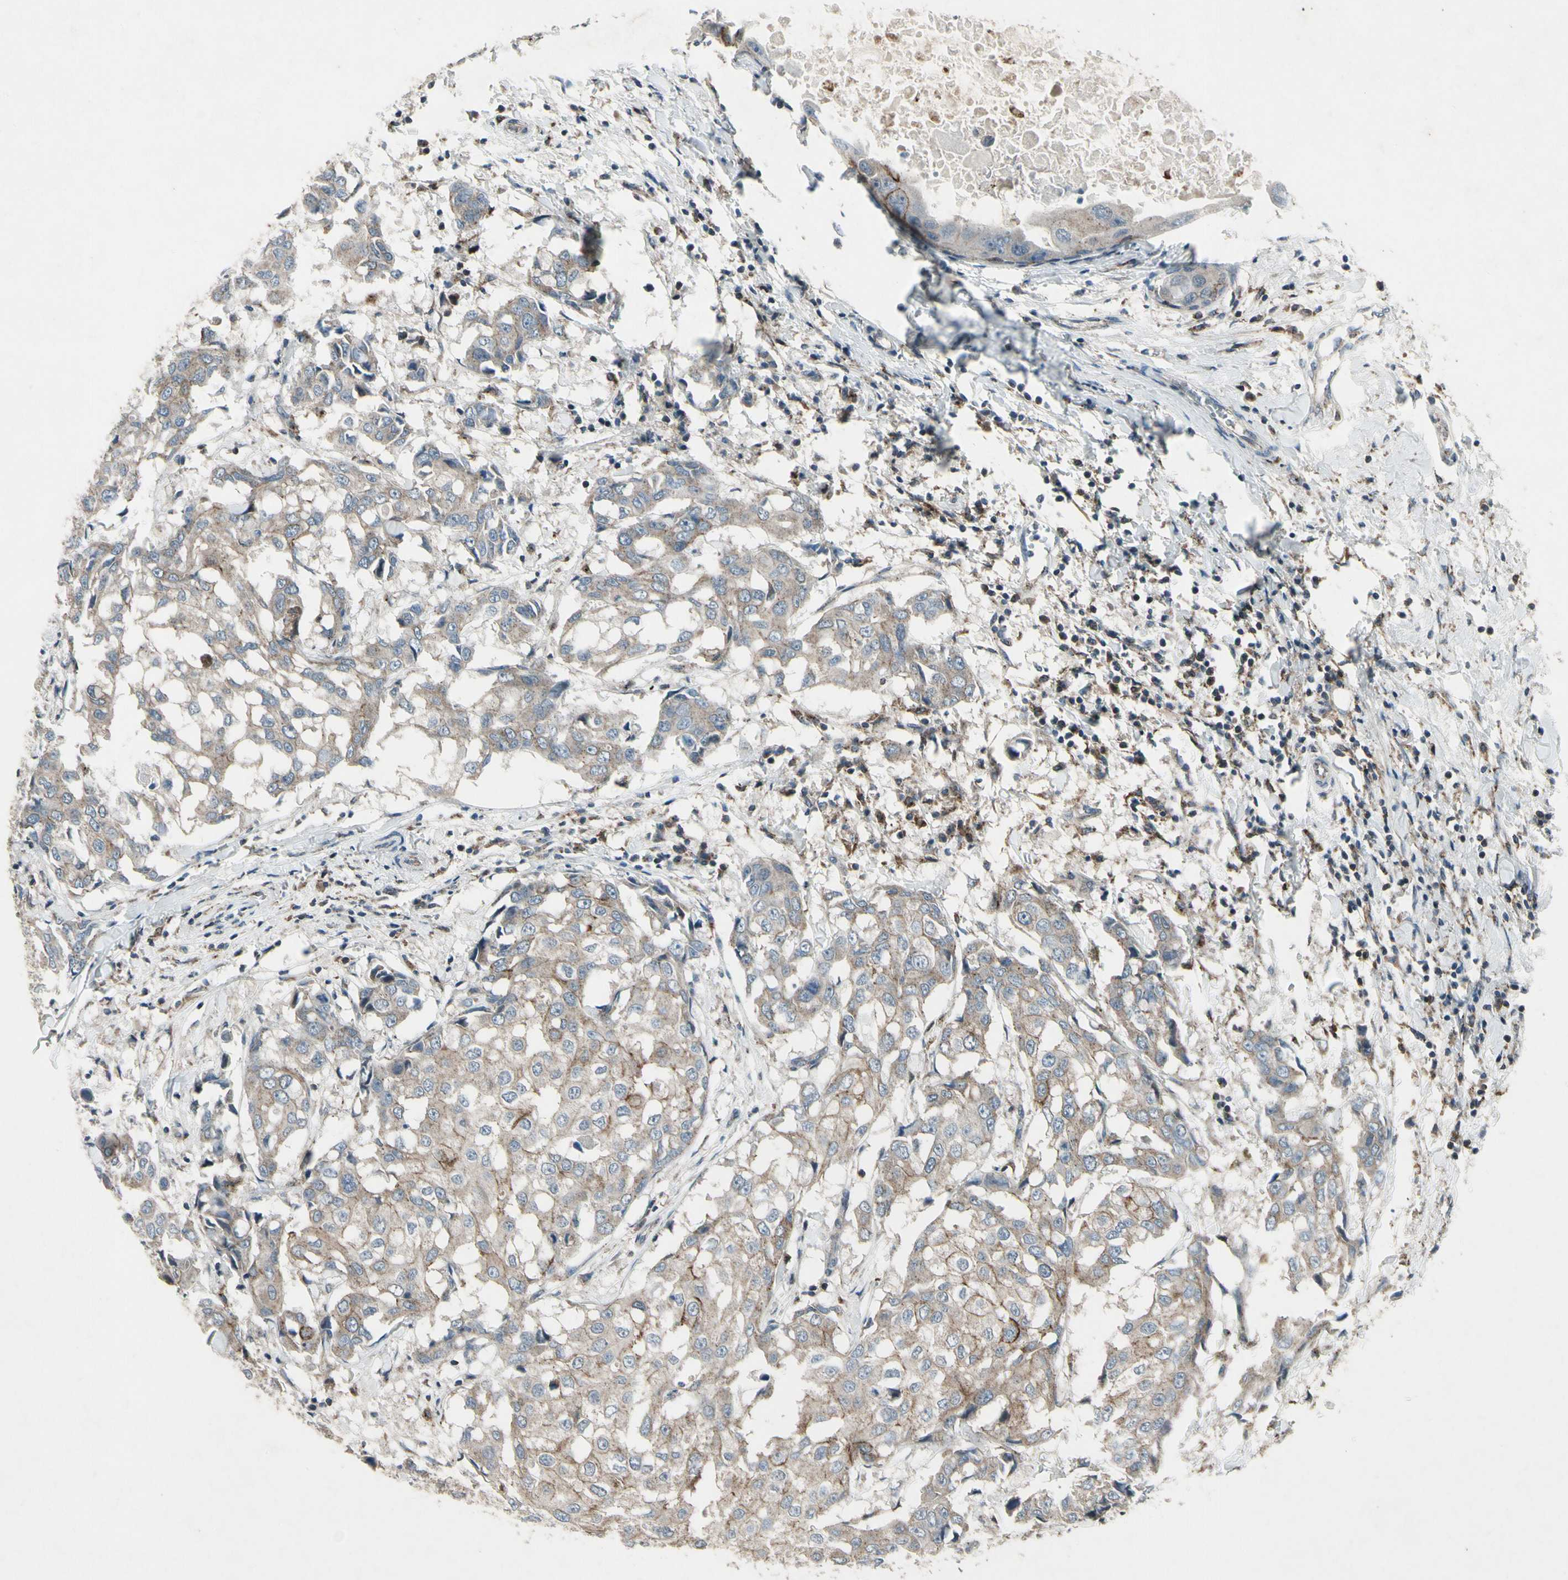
{"staining": {"intensity": "weak", "quantity": ">75%", "location": "cytoplasmic/membranous"}, "tissue": "breast cancer", "cell_type": "Tumor cells", "image_type": "cancer", "snomed": [{"axis": "morphology", "description": "Duct carcinoma"}, {"axis": "topography", "description": "Breast"}], "caption": "Immunohistochemistry (IHC) (DAB (3,3'-diaminobenzidine)) staining of human breast cancer (intraductal carcinoma) shows weak cytoplasmic/membranous protein positivity in about >75% of tumor cells.", "gene": "NMI", "patient": {"sex": "female", "age": 27}}